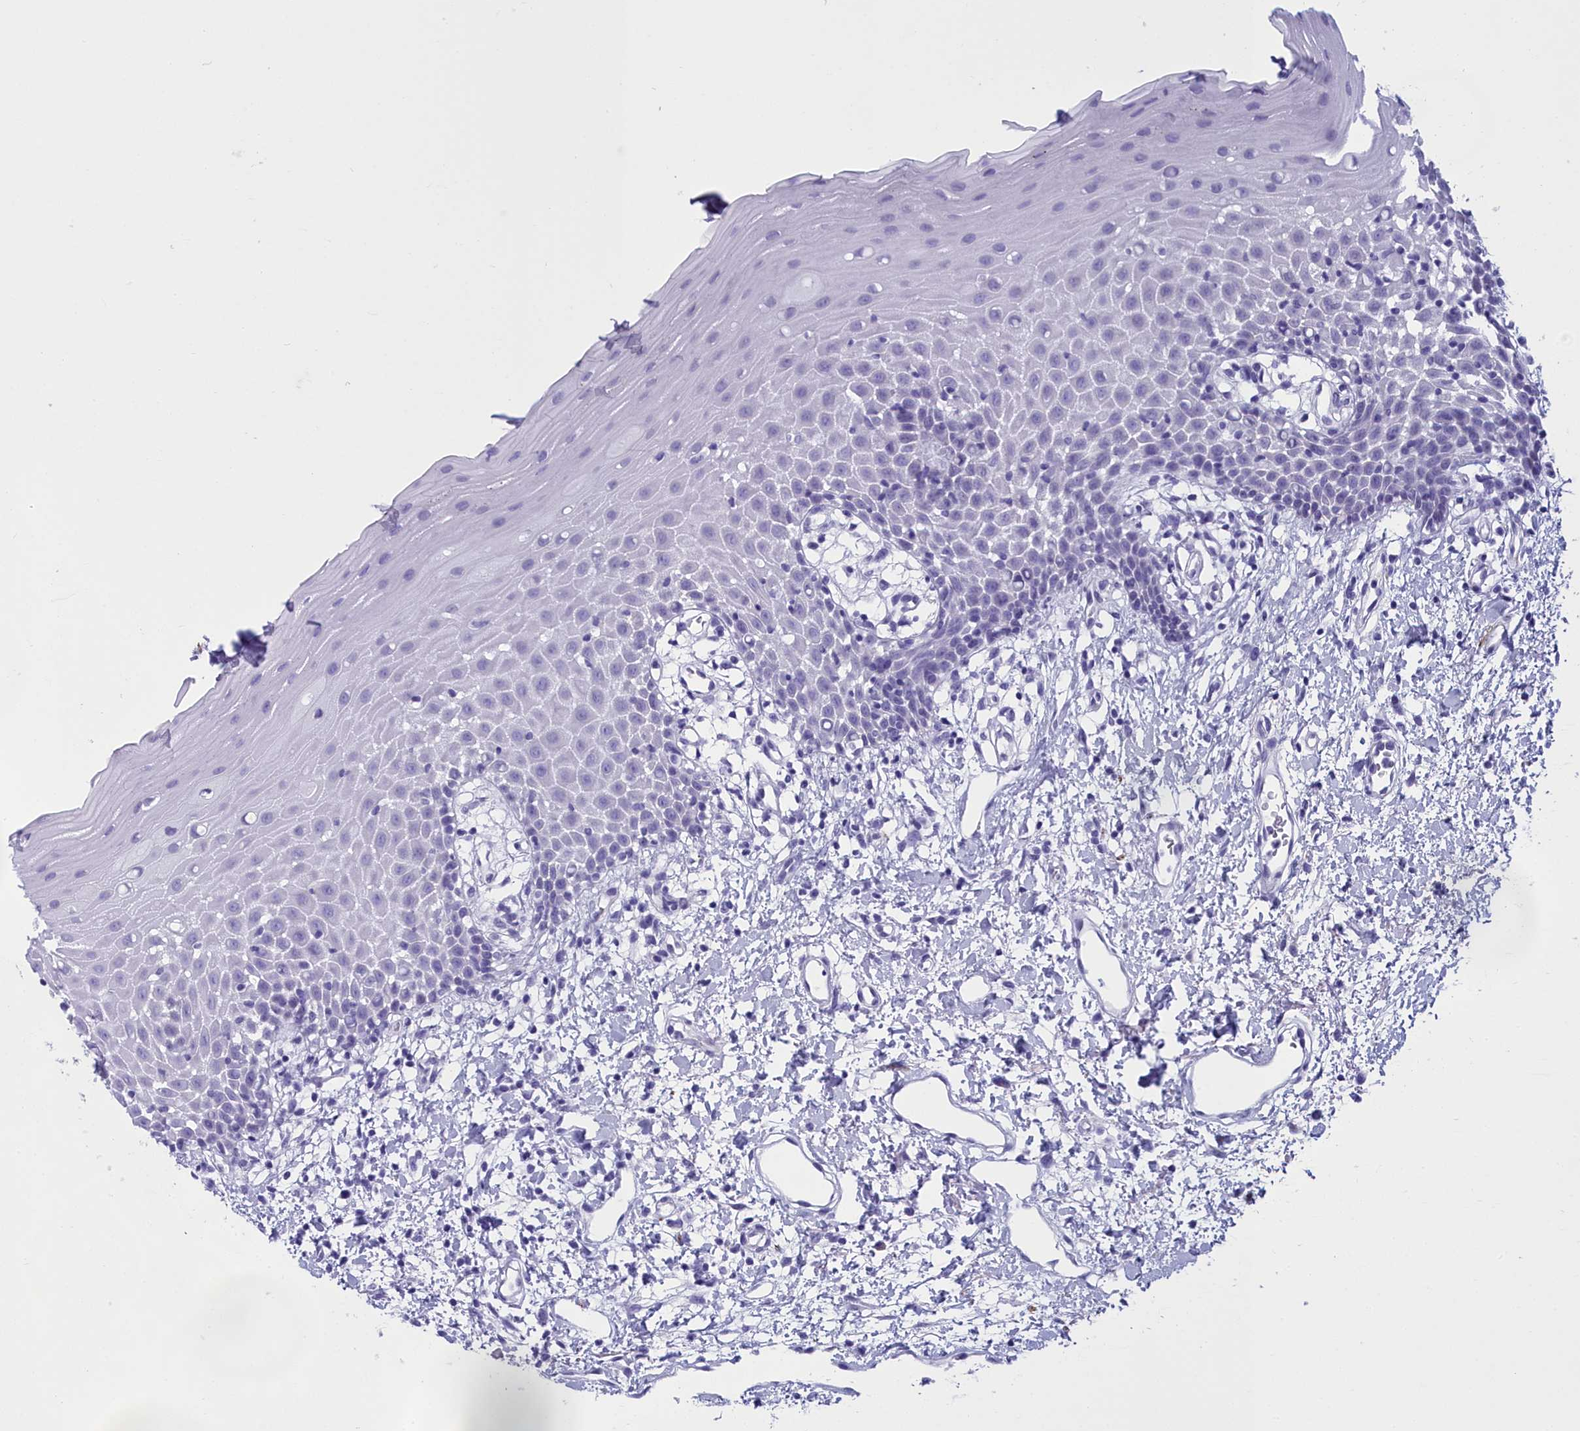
{"staining": {"intensity": "negative", "quantity": "none", "location": "none"}, "tissue": "oral mucosa", "cell_type": "Squamous epithelial cells", "image_type": "normal", "snomed": [{"axis": "morphology", "description": "Normal tissue, NOS"}, {"axis": "topography", "description": "Oral tissue"}], "caption": "This micrograph is of unremarkable oral mucosa stained with IHC to label a protein in brown with the nuclei are counter-stained blue. There is no expression in squamous epithelial cells.", "gene": "MAP6", "patient": {"sex": "female", "age": 70}}